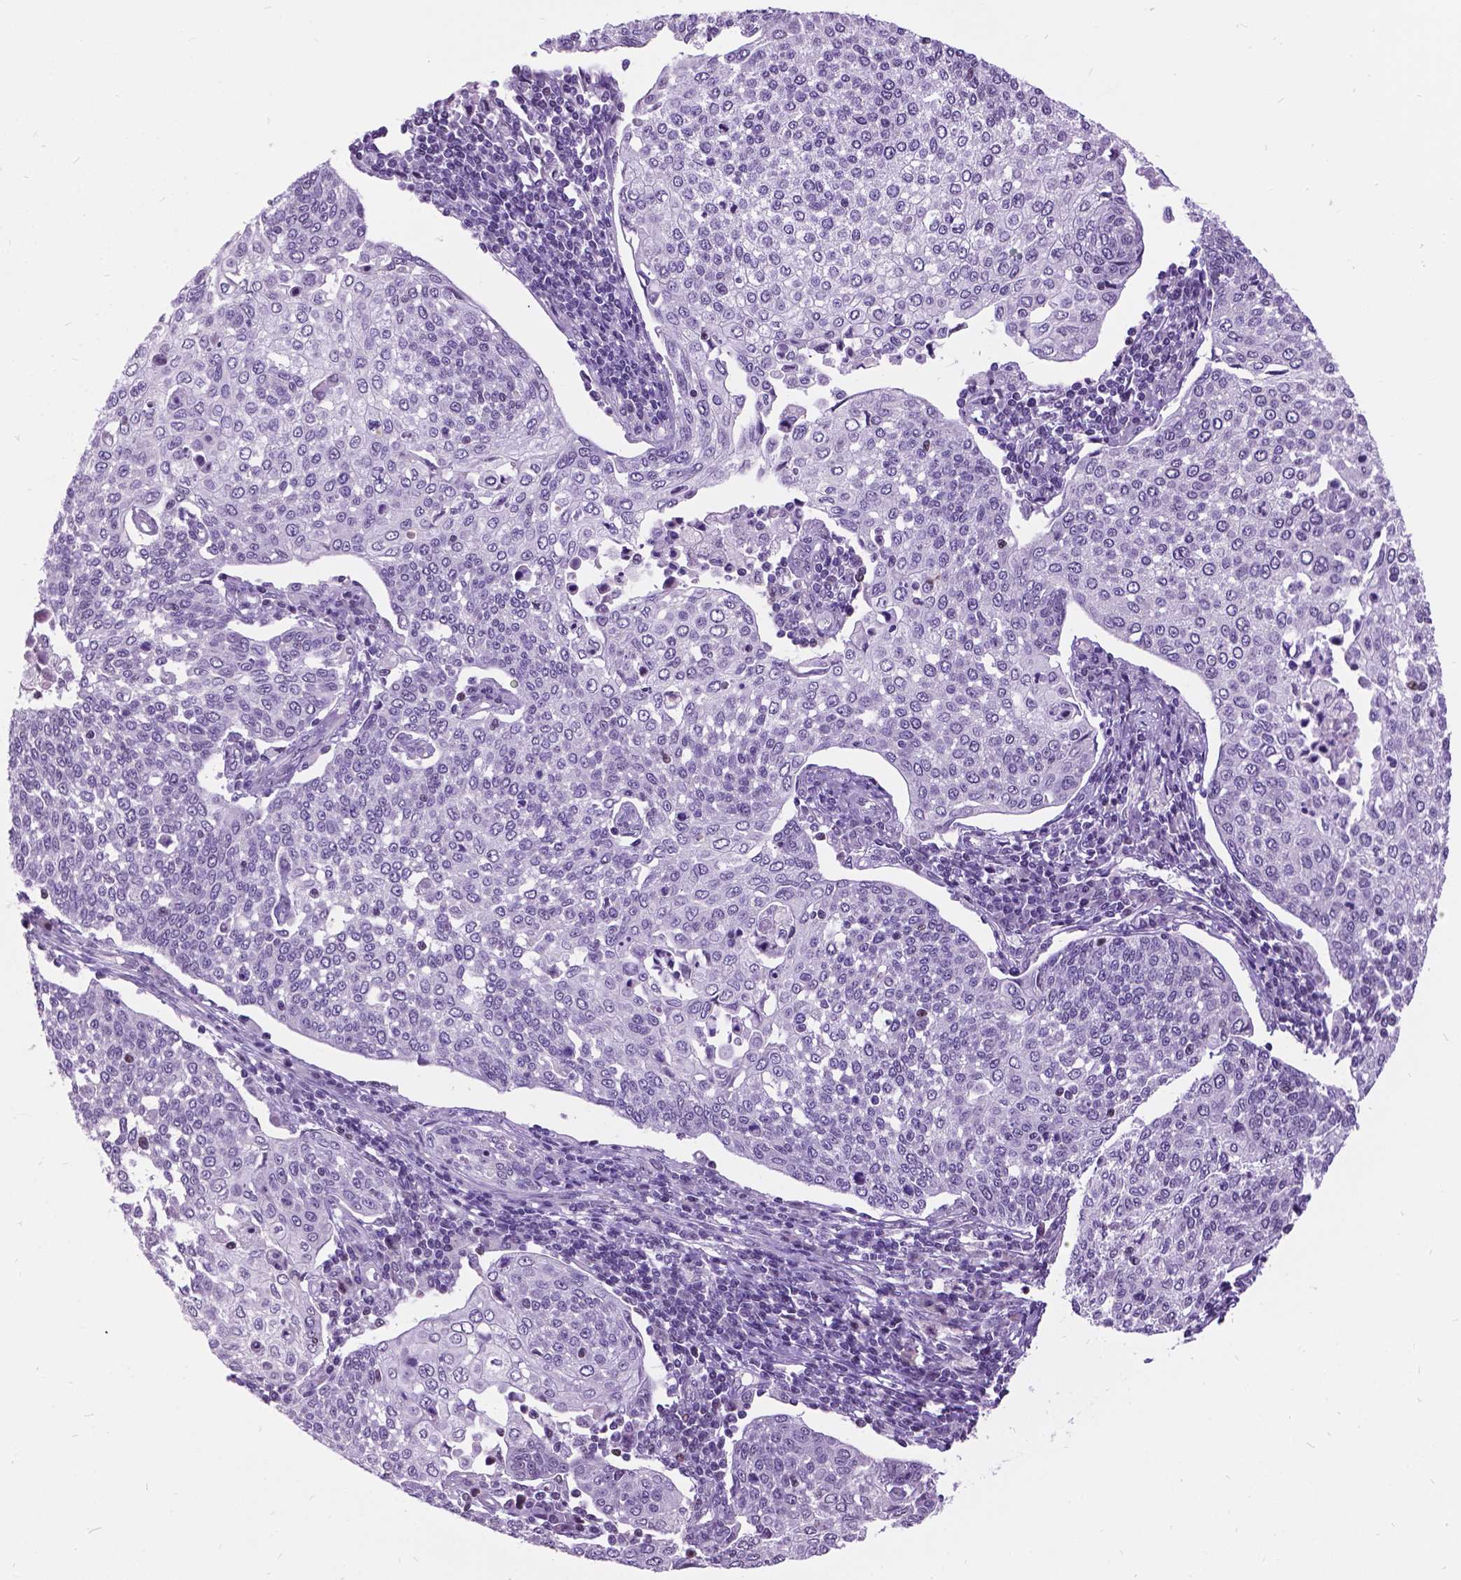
{"staining": {"intensity": "negative", "quantity": "none", "location": "none"}, "tissue": "cervical cancer", "cell_type": "Tumor cells", "image_type": "cancer", "snomed": [{"axis": "morphology", "description": "Squamous cell carcinoma, NOS"}, {"axis": "topography", "description": "Cervix"}], "caption": "Immunohistochemistry (IHC) image of cervical cancer (squamous cell carcinoma) stained for a protein (brown), which exhibits no positivity in tumor cells.", "gene": "DPF3", "patient": {"sex": "female", "age": 34}}